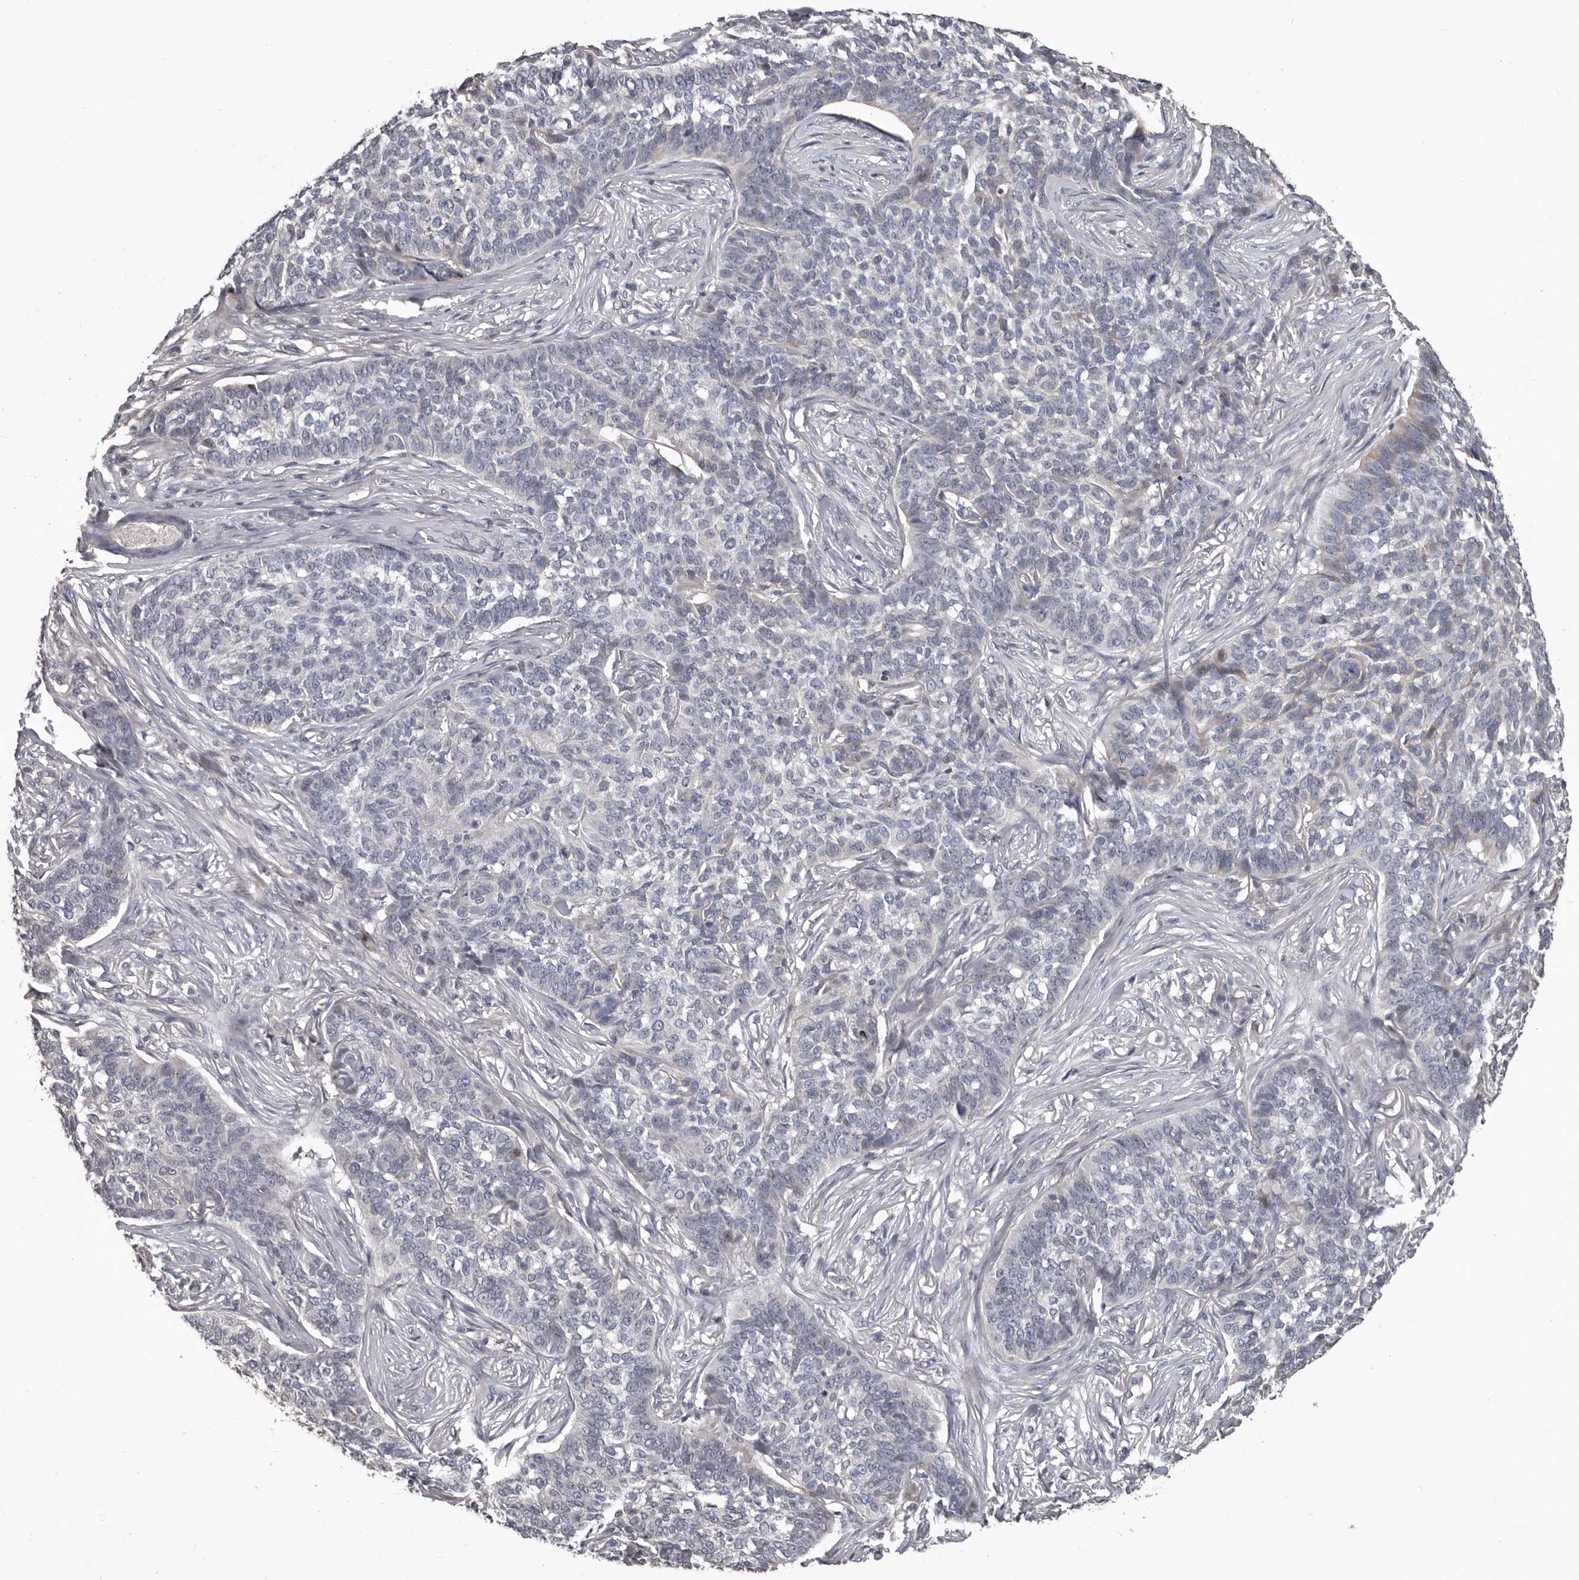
{"staining": {"intensity": "negative", "quantity": "none", "location": "none"}, "tissue": "skin cancer", "cell_type": "Tumor cells", "image_type": "cancer", "snomed": [{"axis": "morphology", "description": "Basal cell carcinoma"}, {"axis": "topography", "description": "Skin"}], "caption": "This is a photomicrograph of IHC staining of skin cancer, which shows no positivity in tumor cells.", "gene": "RNF217", "patient": {"sex": "male", "age": 85}}